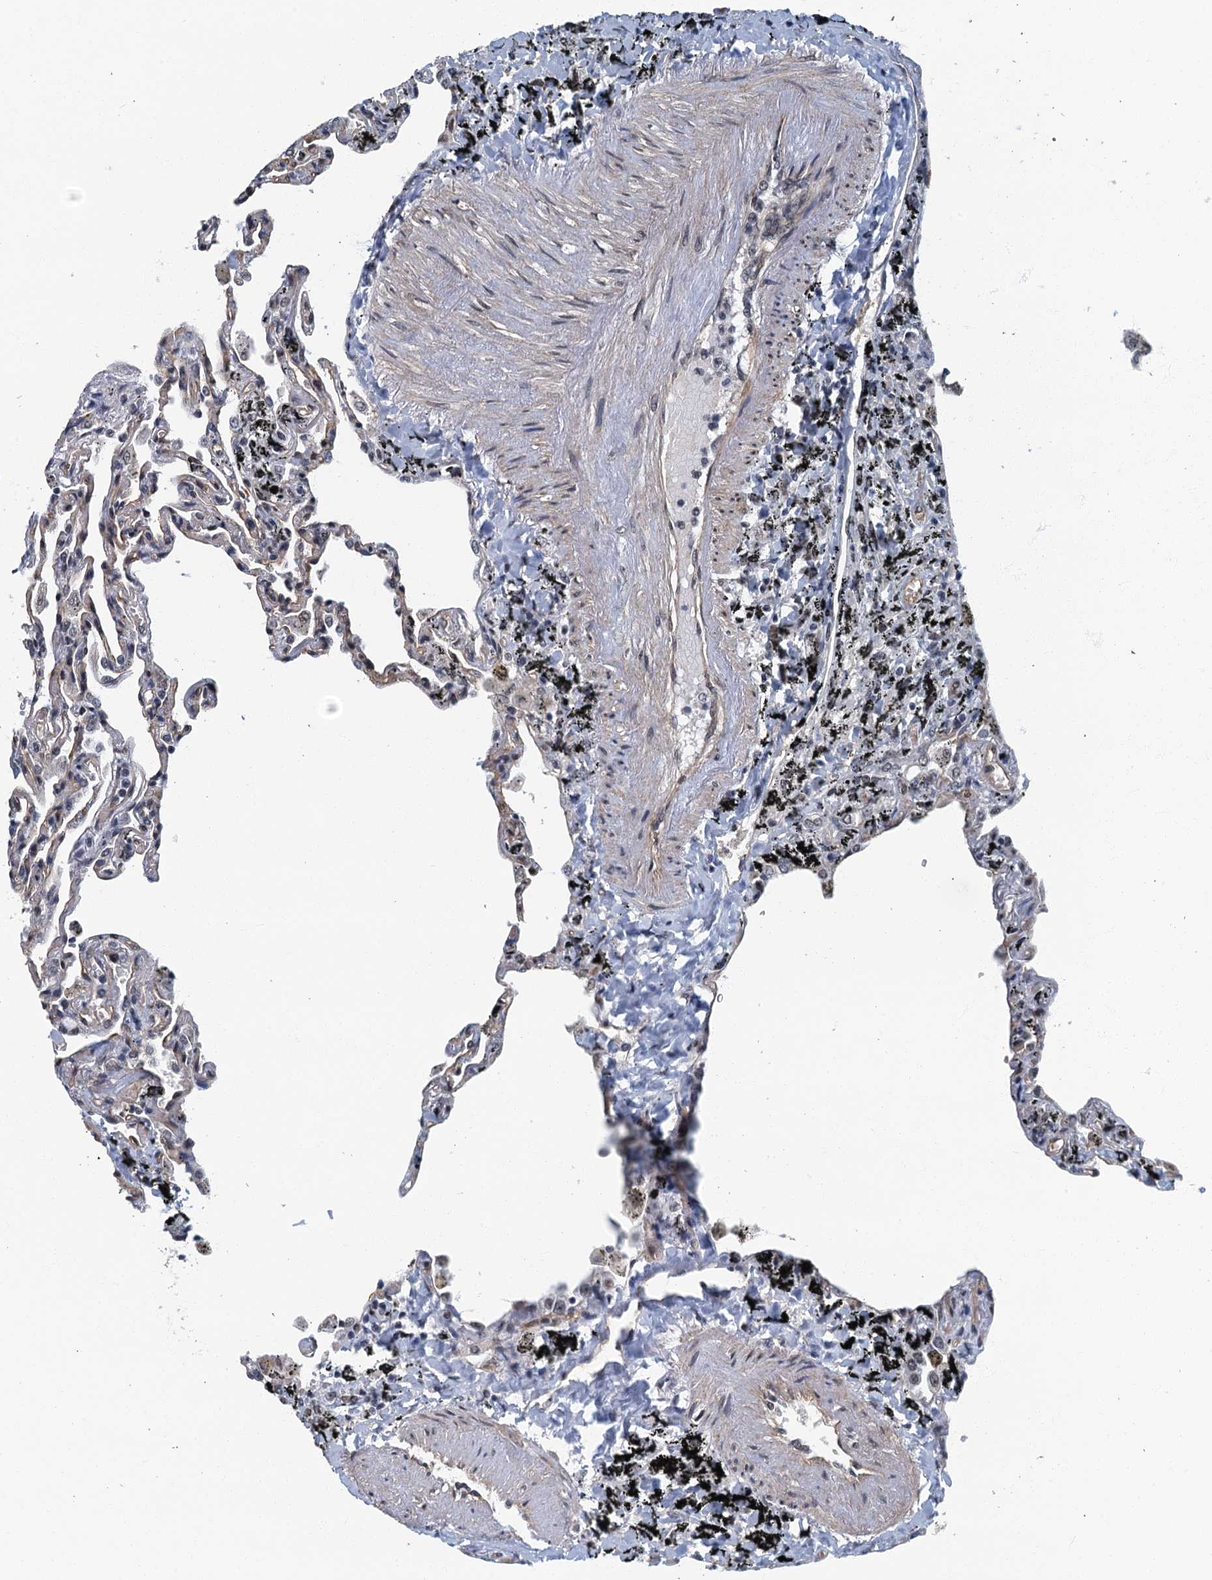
{"staining": {"intensity": "negative", "quantity": "none", "location": "none"}, "tissue": "lung", "cell_type": "Alveolar cells", "image_type": "normal", "snomed": [{"axis": "morphology", "description": "Normal tissue, NOS"}, {"axis": "topography", "description": "Lung"}], "caption": "A micrograph of lung stained for a protein shows no brown staining in alveolar cells. (Immunohistochemistry, brightfield microscopy, high magnification).", "gene": "GADL1", "patient": {"sex": "male", "age": 59}}